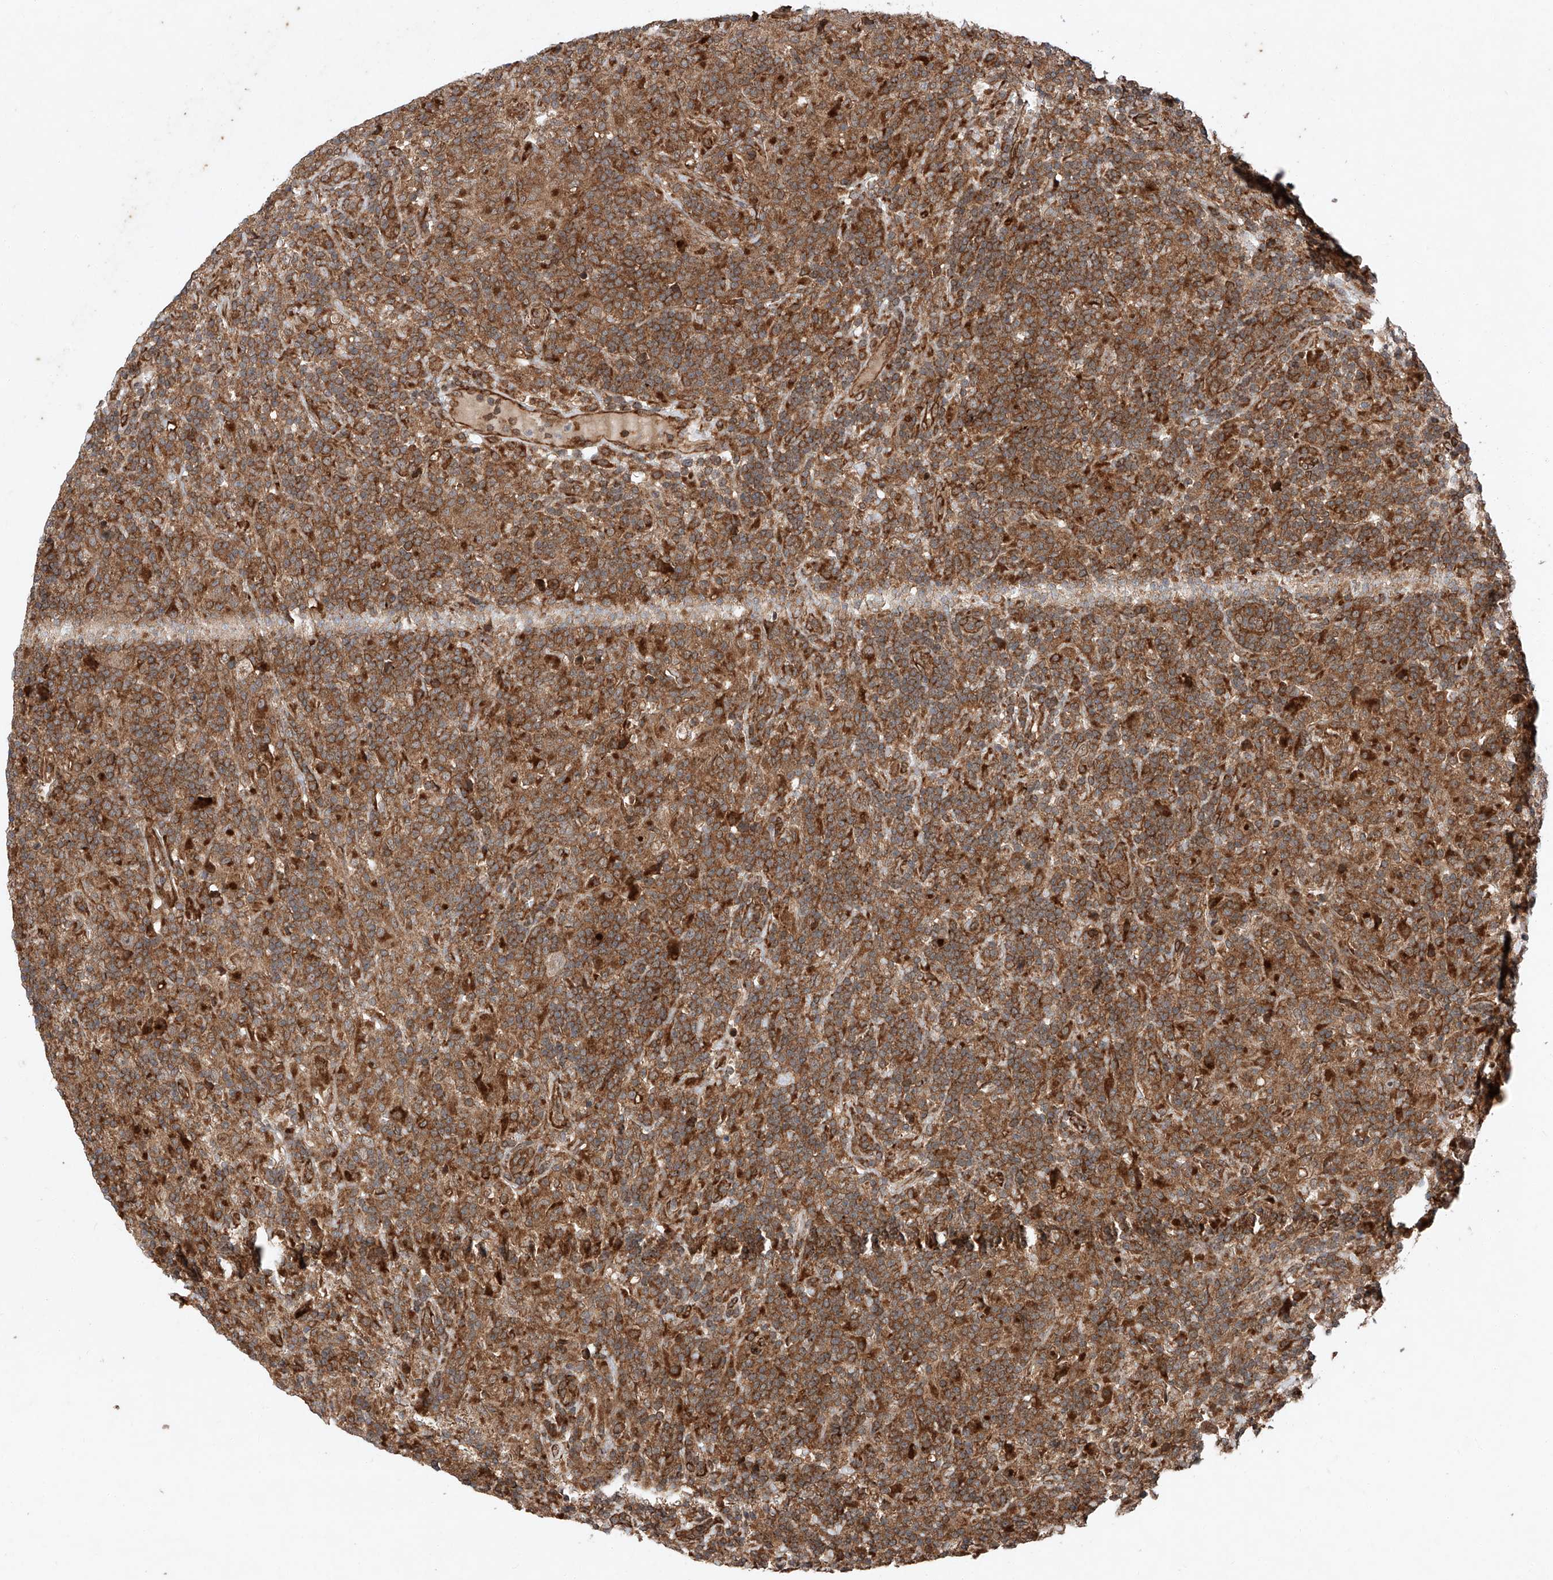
{"staining": {"intensity": "moderate", "quantity": ">75%", "location": "cytoplasmic/membranous"}, "tissue": "lymphoma", "cell_type": "Tumor cells", "image_type": "cancer", "snomed": [{"axis": "morphology", "description": "Hodgkin's disease, NOS"}, {"axis": "topography", "description": "Lymph node"}], "caption": "IHC of Hodgkin's disease demonstrates medium levels of moderate cytoplasmic/membranous positivity in approximately >75% of tumor cells.", "gene": "ZFP28", "patient": {"sex": "male", "age": 70}}